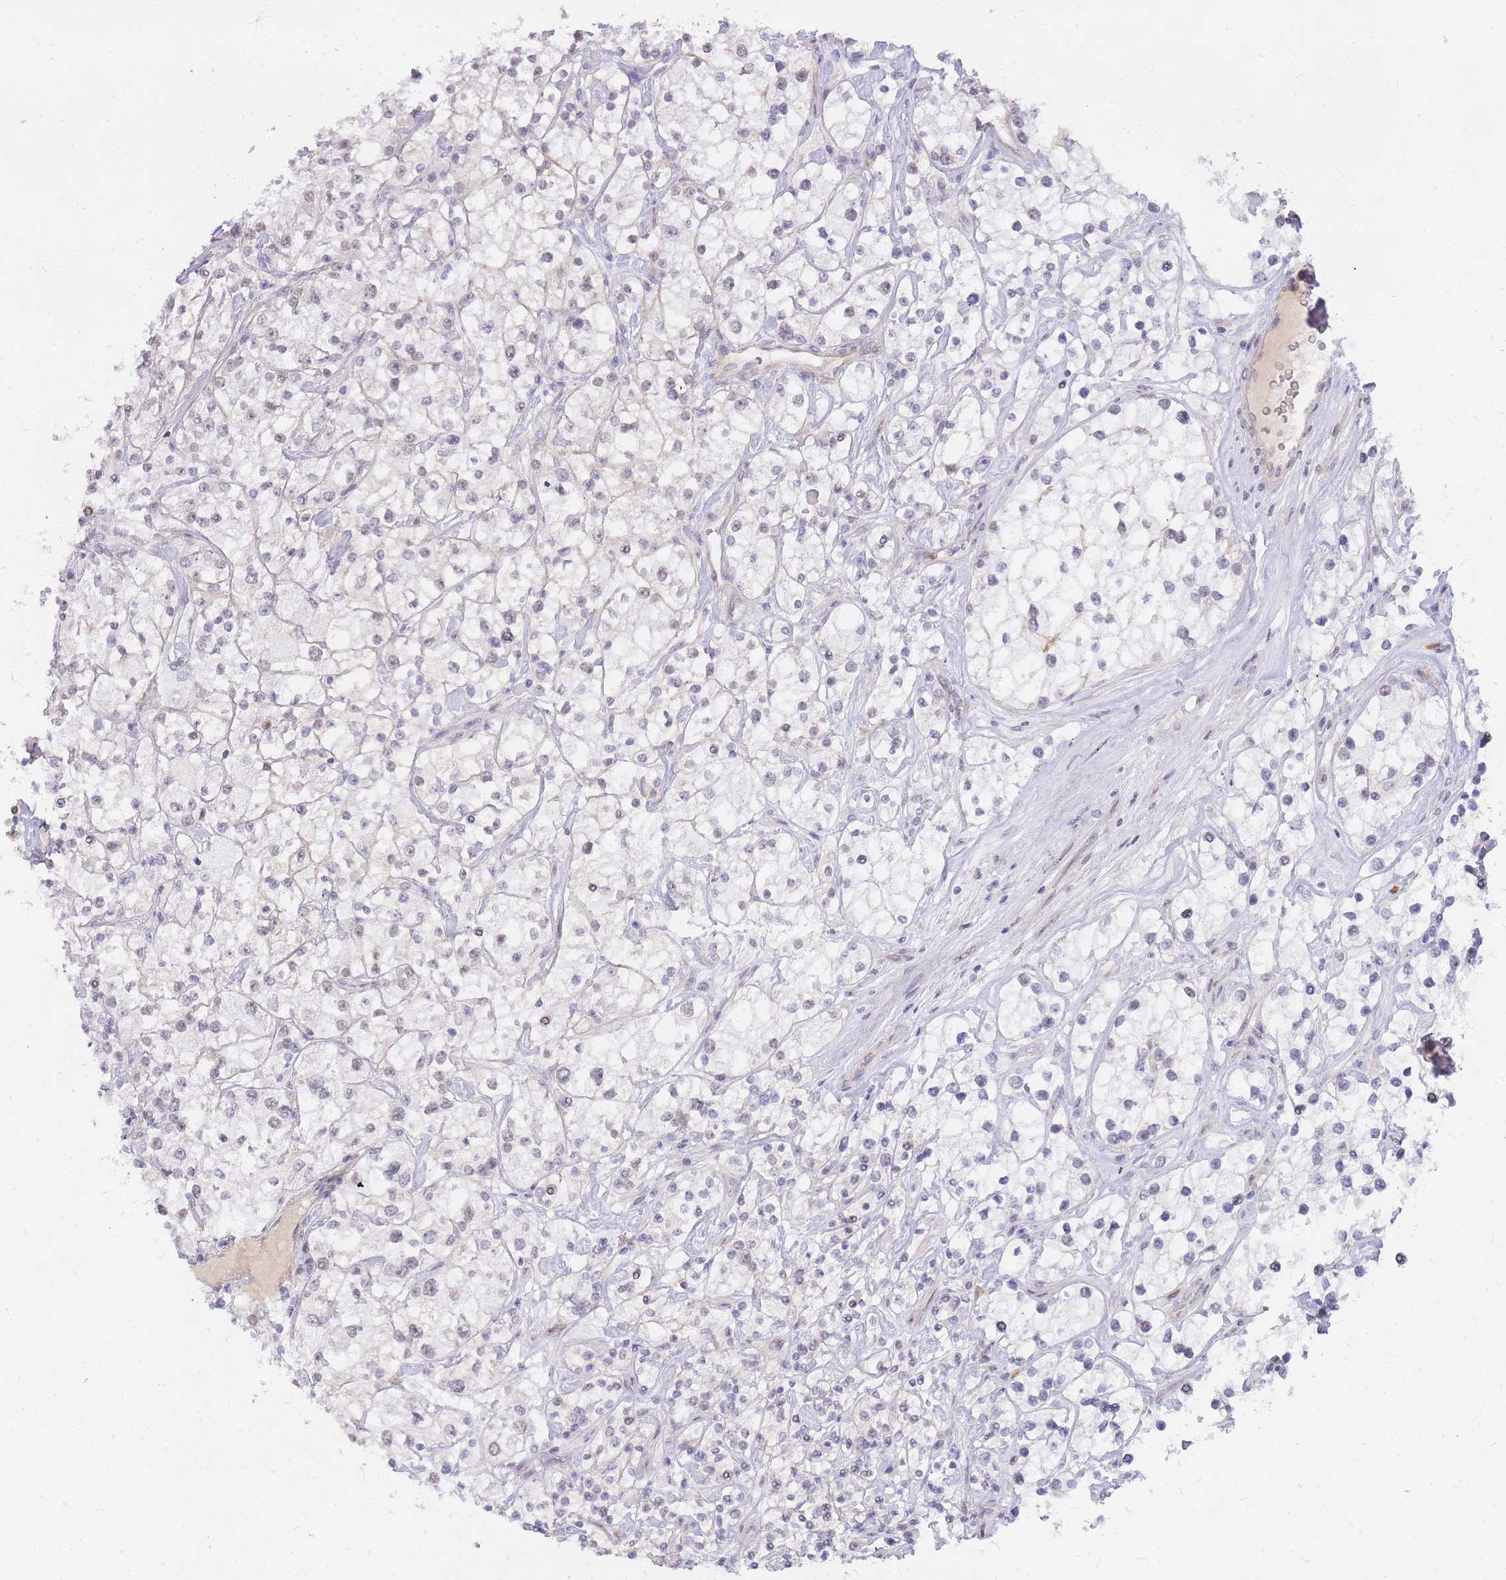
{"staining": {"intensity": "weak", "quantity": "<25%", "location": "nuclear"}, "tissue": "renal cancer", "cell_type": "Tumor cells", "image_type": "cancer", "snomed": [{"axis": "morphology", "description": "Adenocarcinoma, NOS"}, {"axis": "topography", "description": "Kidney"}], "caption": "IHC of human renal adenocarcinoma reveals no positivity in tumor cells.", "gene": "TLE2", "patient": {"sex": "male", "age": 77}}